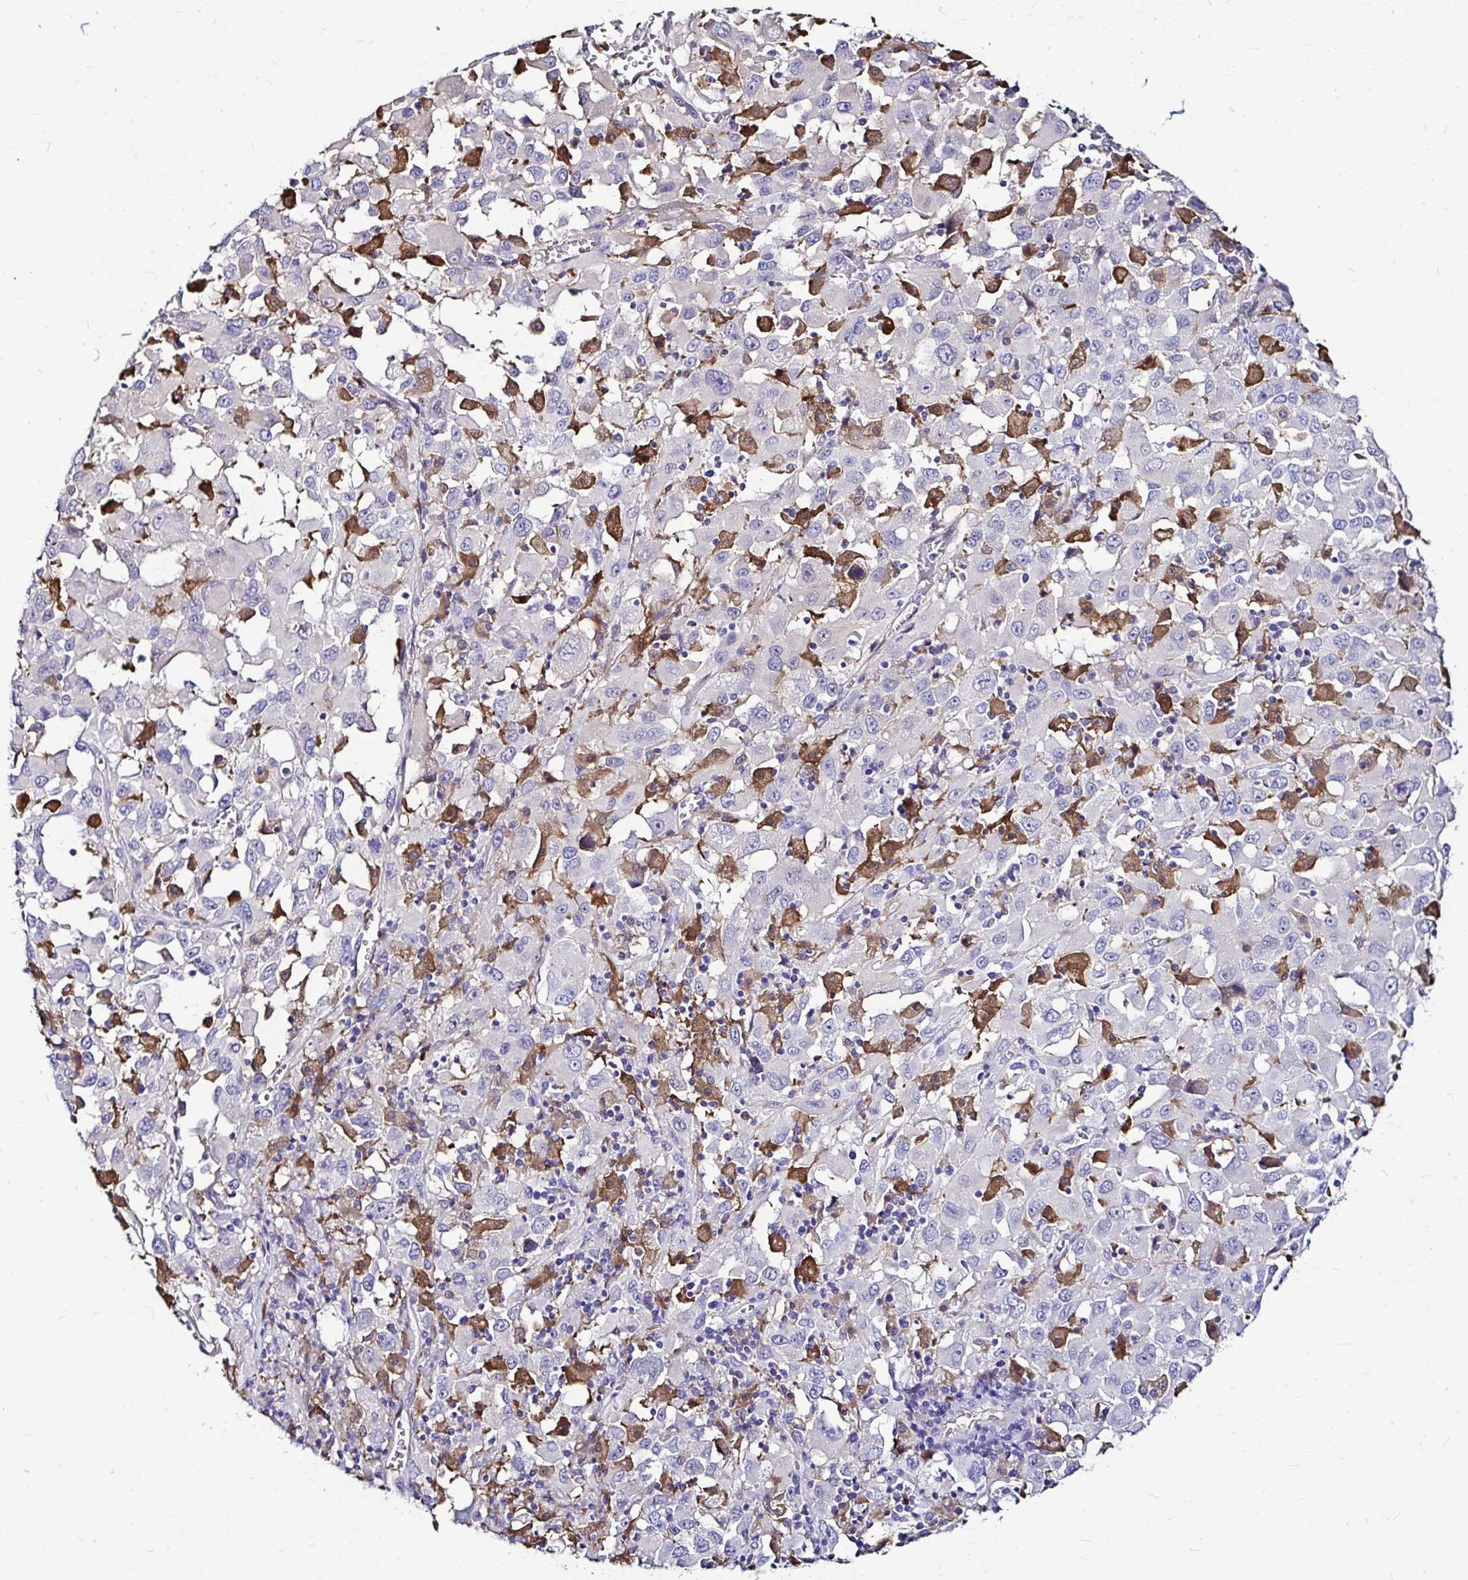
{"staining": {"intensity": "negative", "quantity": "none", "location": "none"}, "tissue": "melanoma", "cell_type": "Tumor cells", "image_type": "cancer", "snomed": [{"axis": "morphology", "description": "Malignant melanoma, Metastatic site"}, {"axis": "topography", "description": "Soft tissue"}], "caption": "A high-resolution histopathology image shows immunohistochemistry (IHC) staining of melanoma, which demonstrates no significant staining in tumor cells.", "gene": "IDH1", "patient": {"sex": "male", "age": 50}}